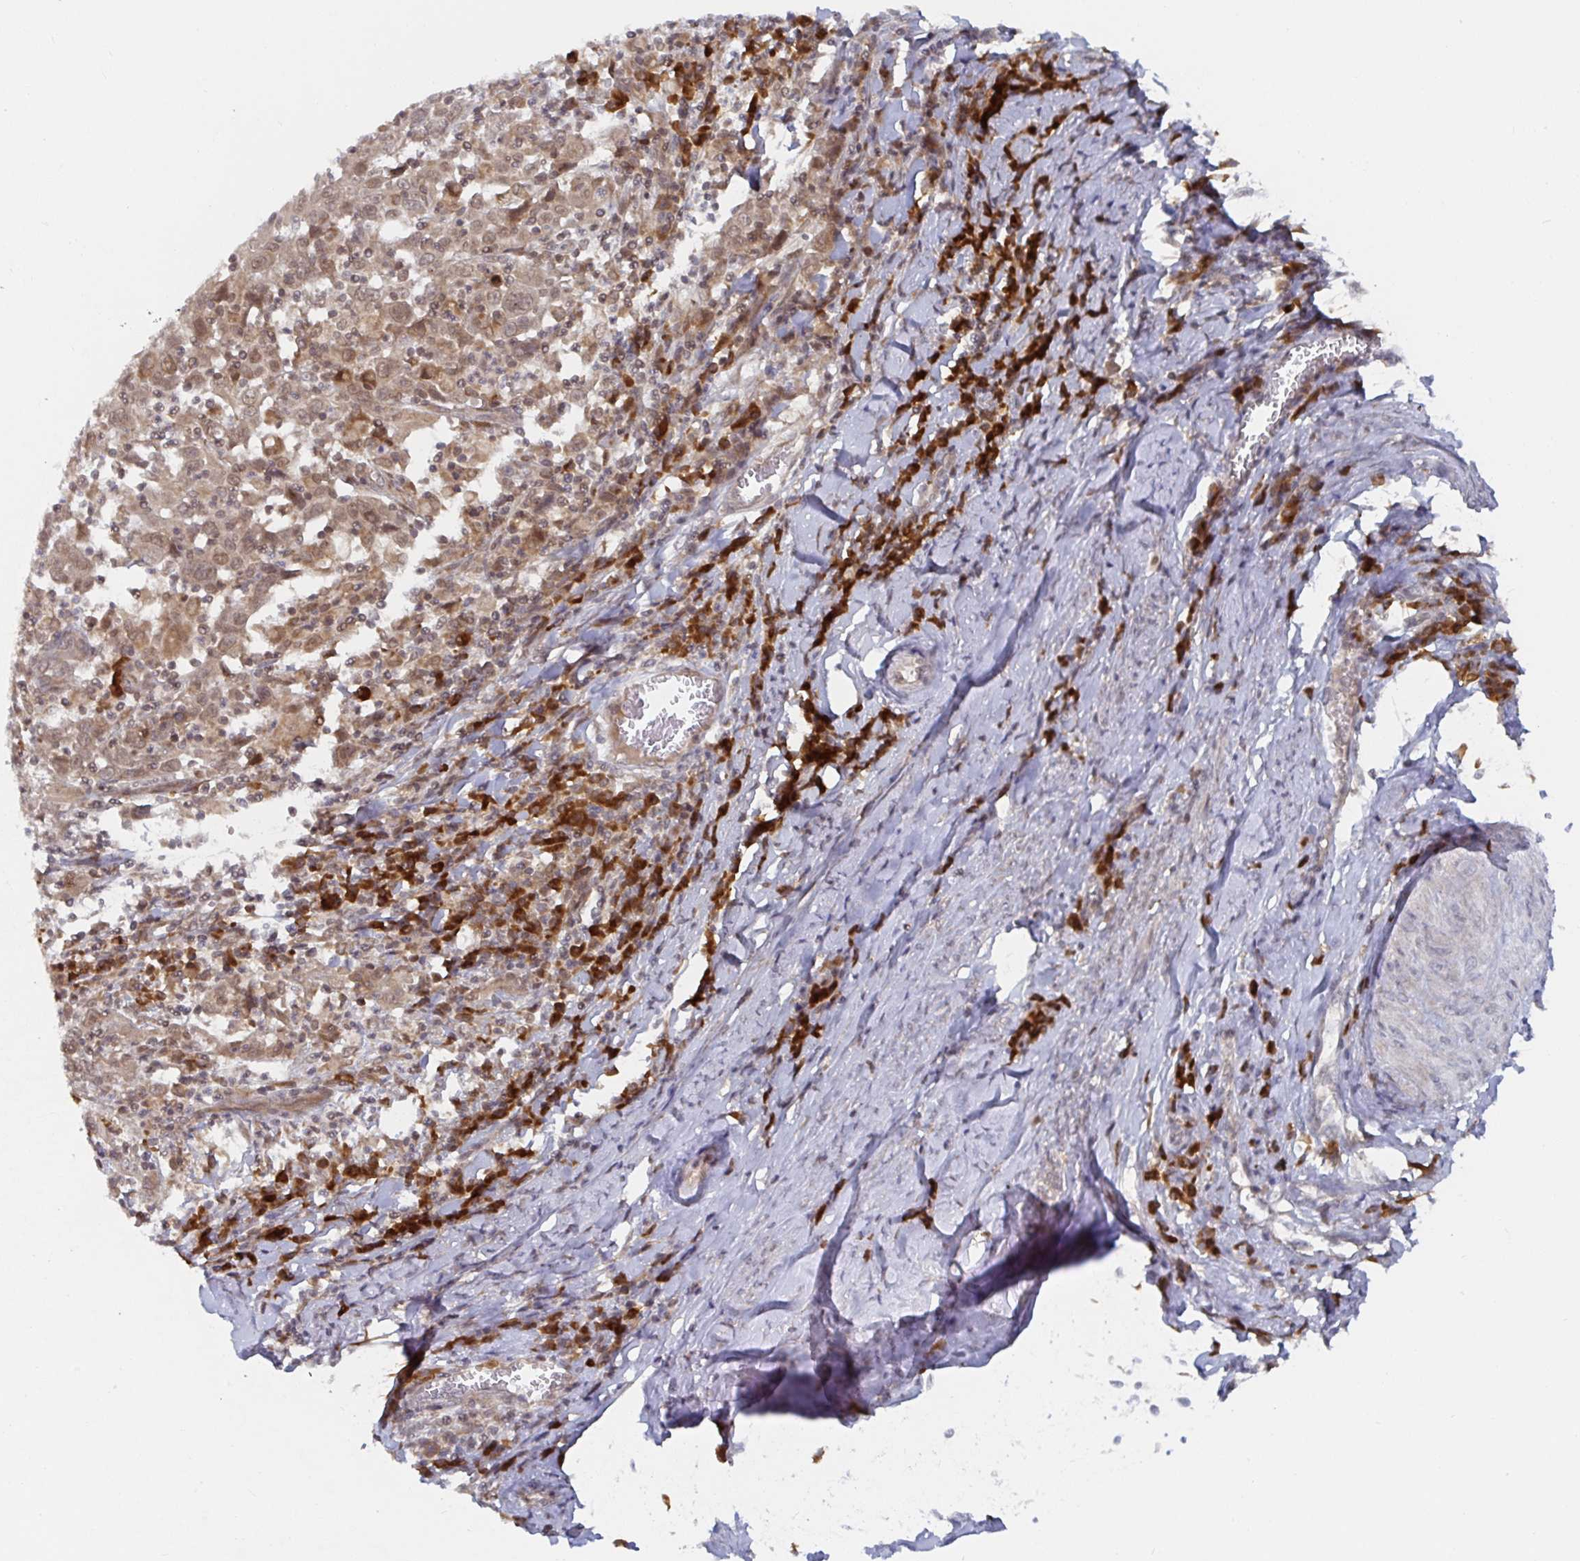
{"staining": {"intensity": "weak", "quantity": ">75%", "location": "cytoplasmic/membranous,nuclear"}, "tissue": "cervical cancer", "cell_type": "Tumor cells", "image_type": "cancer", "snomed": [{"axis": "morphology", "description": "Squamous cell carcinoma, NOS"}, {"axis": "topography", "description": "Cervix"}], "caption": "IHC (DAB) staining of cervical cancer (squamous cell carcinoma) demonstrates weak cytoplasmic/membranous and nuclear protein staining in approximately >75% of tumor cells.", "gene": "ALG1", "patient": {"sex": "female", "age": 46}}